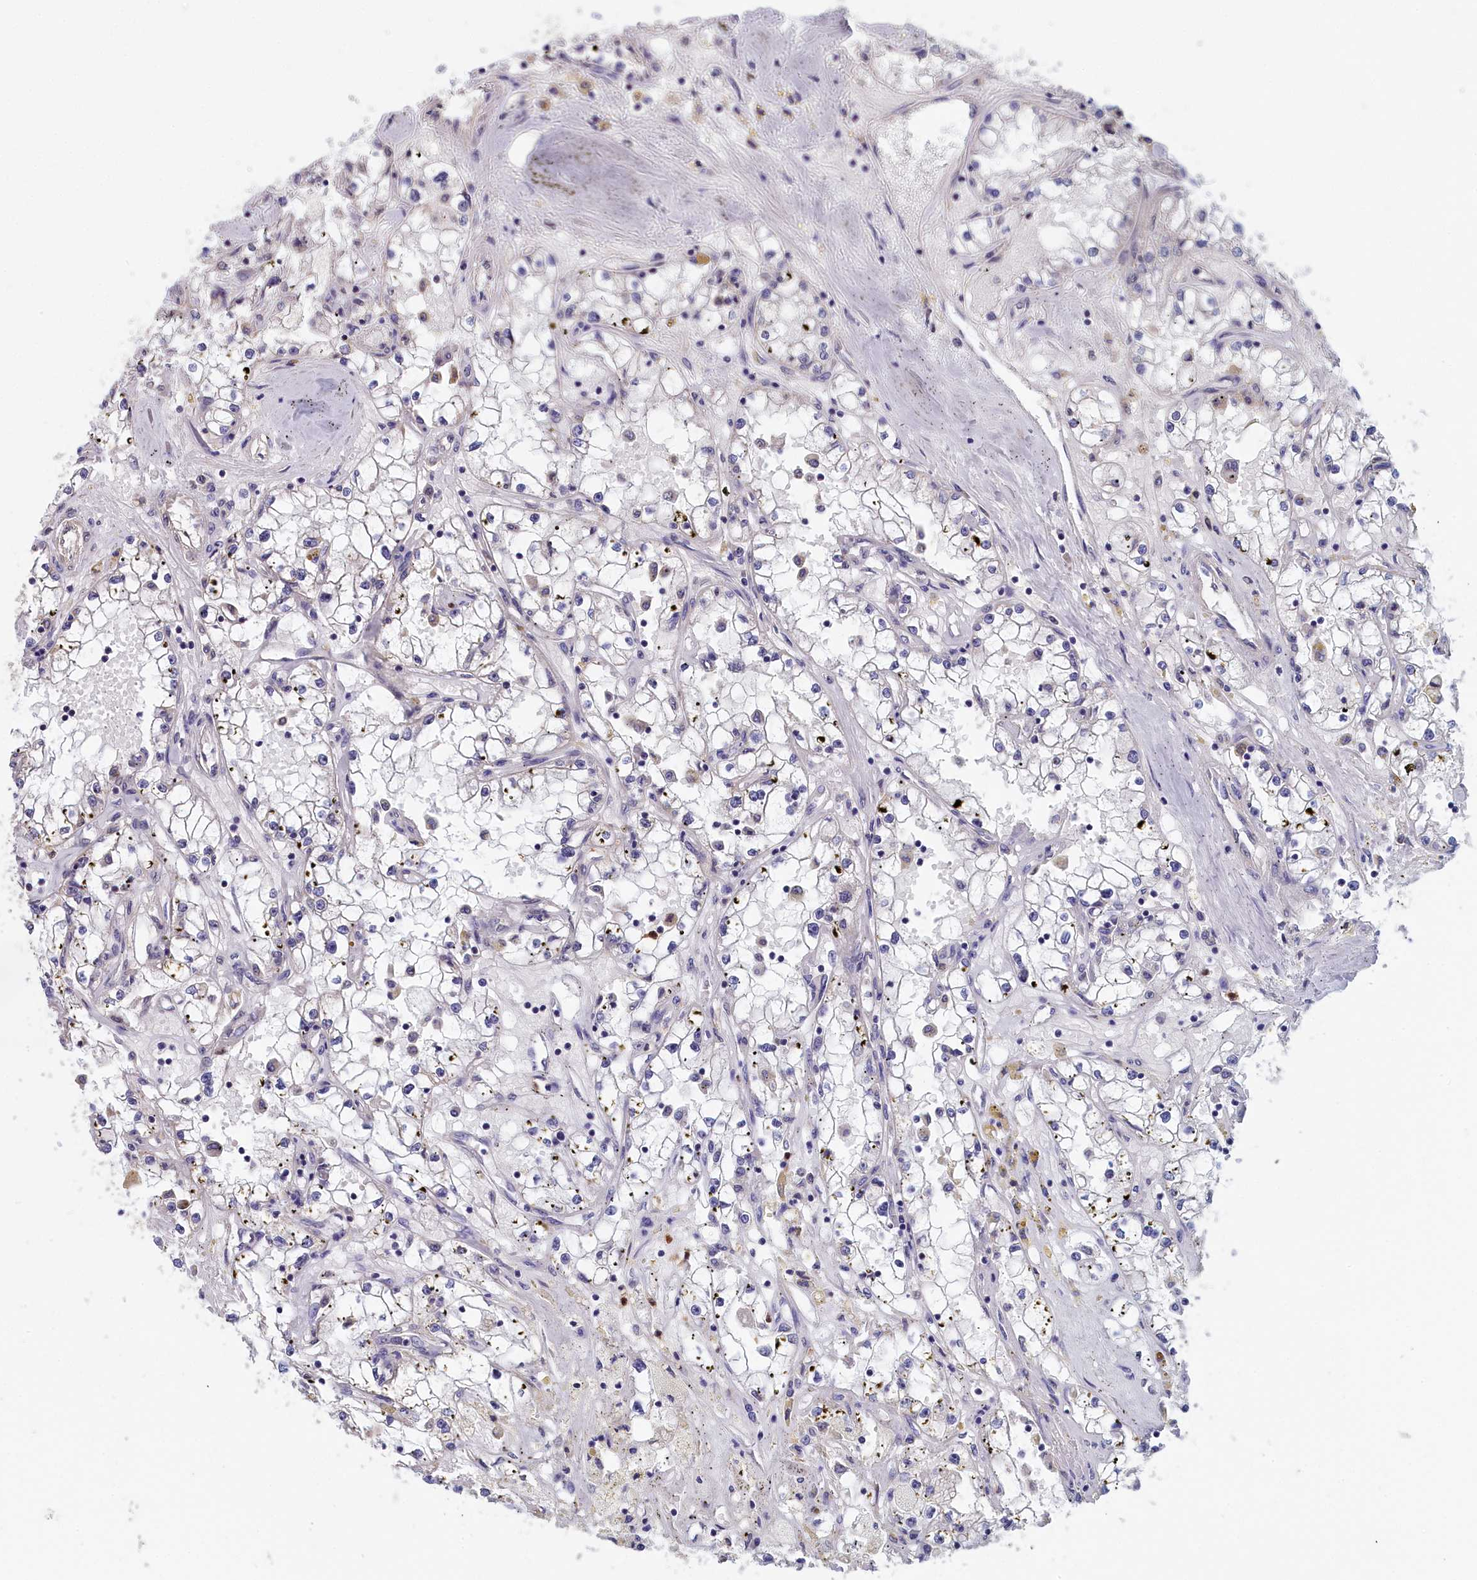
{"staining": {"intensity": "negative", "quantity": "none", "location": "none"}, "tissue": "renal cancer", "cell_type": "Tumor cells", "image_type": "cancer", "snomed": [{"axis": "morphology", "description": "Adenocarcinoma, NOS"}, {"axis": "topography", "description": "Kidney"}], "caption": "Immunohistochemistry (IHC) histopathology image of neoplastic tissue: renal cancer (adenocarcinoma) stained with DAB (3,3'-diaminobenzidine) exhibits no significant protein expression in tumor cells. The staining is performed using DAB (3,3'-diaminobenzidine) brown chromogen with nuclei counter-stained in using hematoxylin.", "gene": "EPB41L4B", "patient": {"sex": "male", "age": 56}}